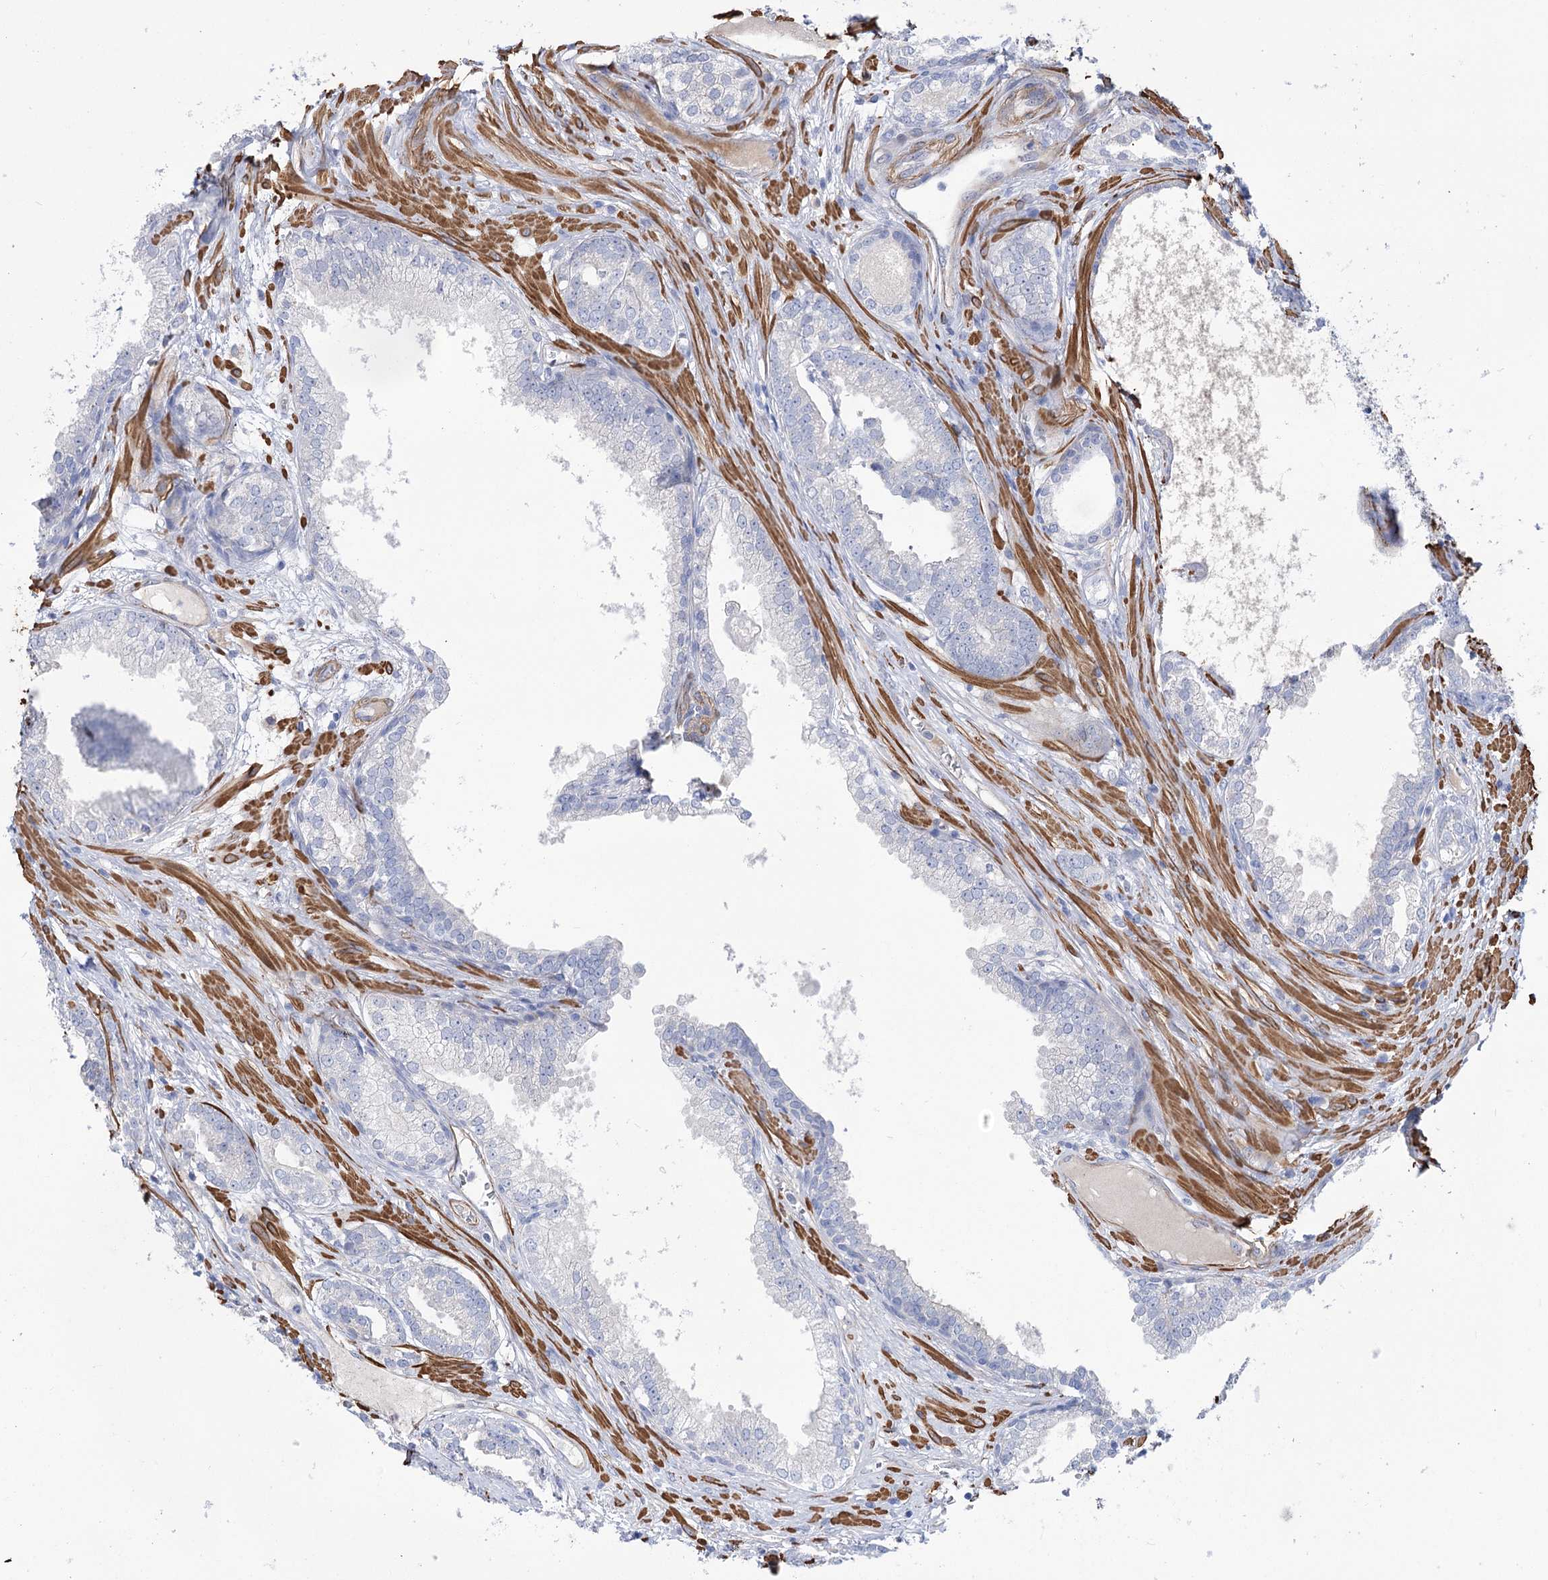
{"staining": {"intensity": "negative", "quantity": "none", "location": "none"}, "tissue": "prostate cancer", "cell_type": "Tumor cells", "image_type": "cancer", "snomed": [{"axis": "morphology", "description": "Adenocarcinoma, High grade"}, {"axis": "topography", "description": "Prostate"}], "caption": "There is no significant staining in tumor cells of prostate high-grade adenocarcinoma.", "gene": "WASHC3", "patient": {"sex": "male", "age": 69}}